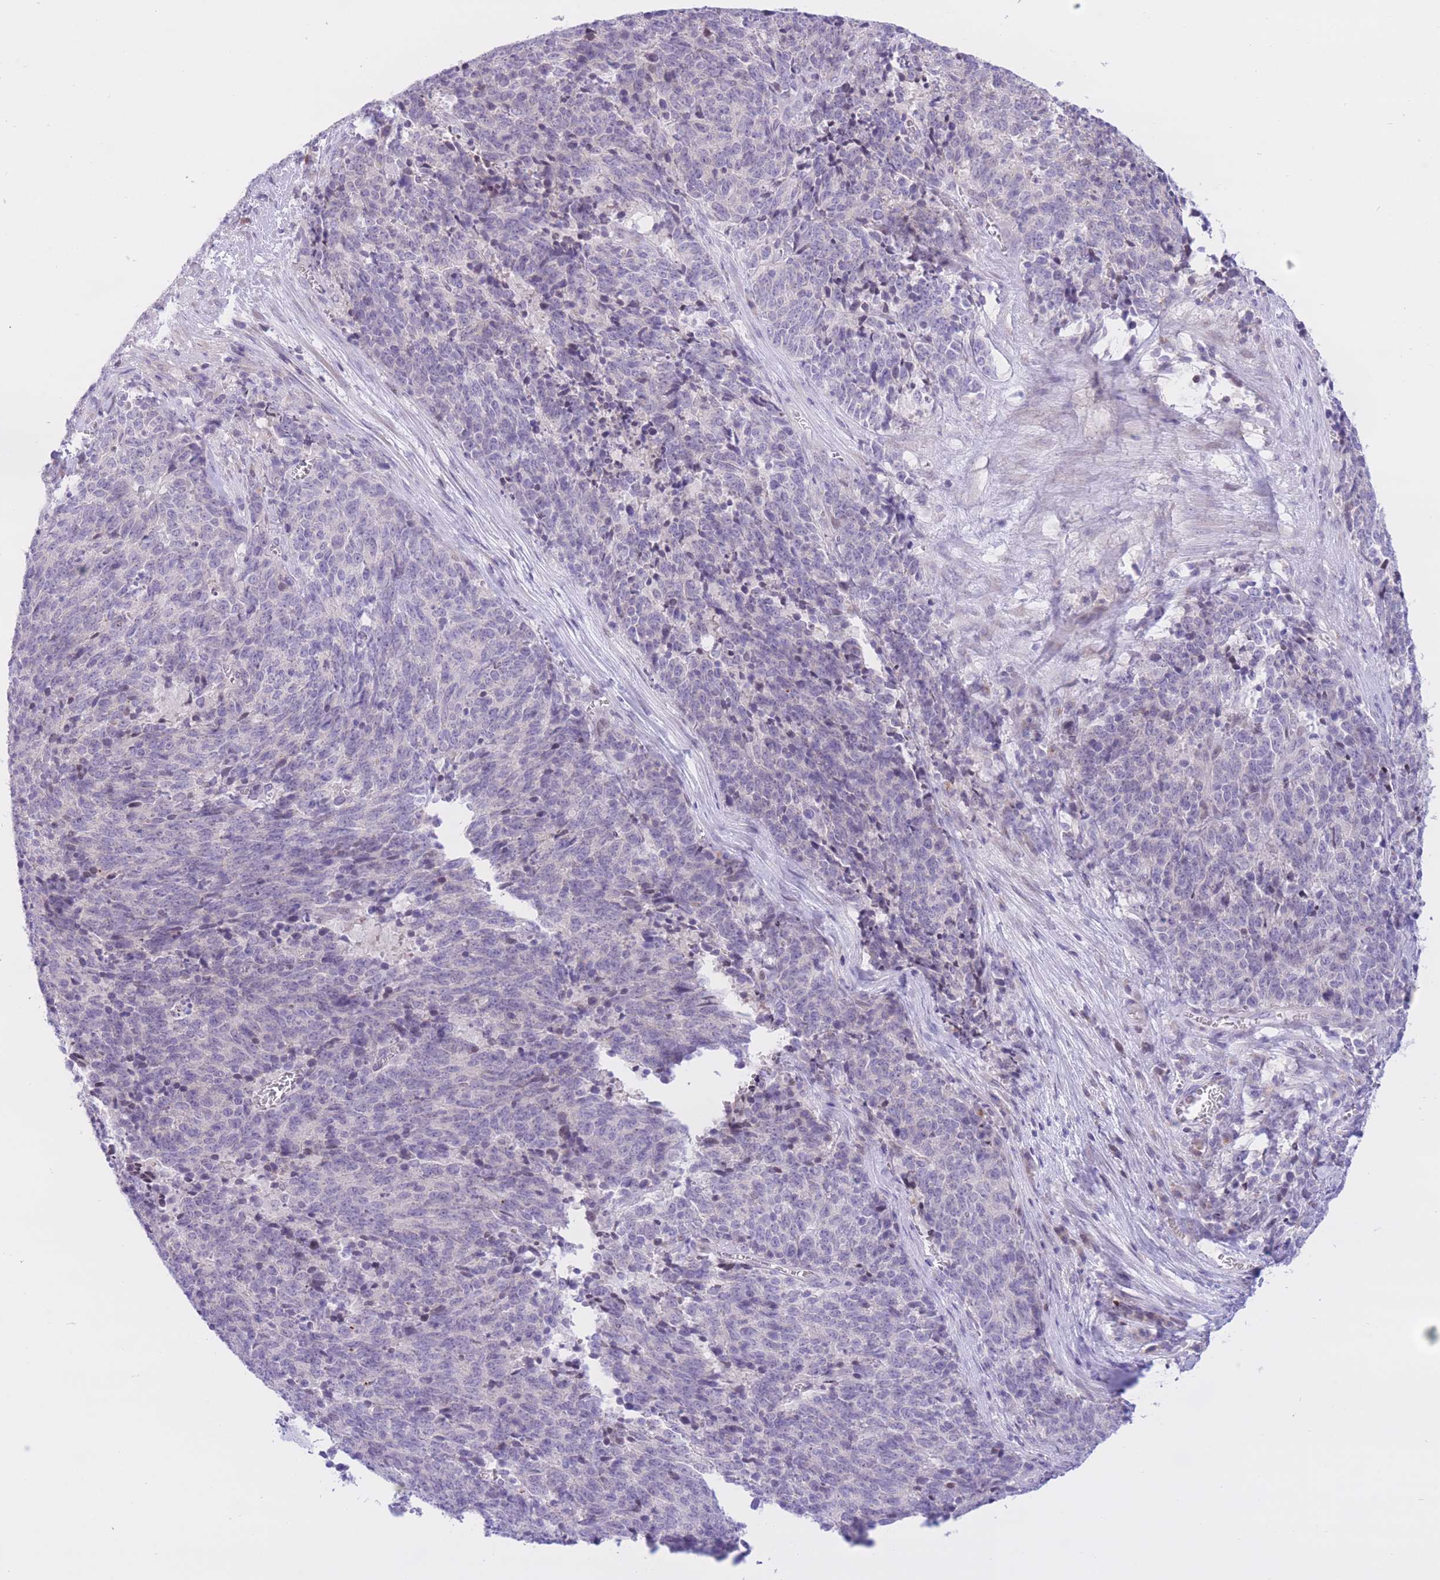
{"staining": {"intensity": "negative", "quantity": "none", "location": "none"}, "tissue": "cervical cancer", "cell_type": "Tumor cells", "image_type": "cancer", "snomed": [{"axis": "morphology", "description": "Squamous cell carcinoma, NOS"}, {"axis": "topography", "description": "Cervix"}], "caption": "A histopathology image of human cervical squamous cell carcinoma is negative for staining in tumor cells.", "gene": "RPL39L", "patient": {"sex": "female", "age": 29}}